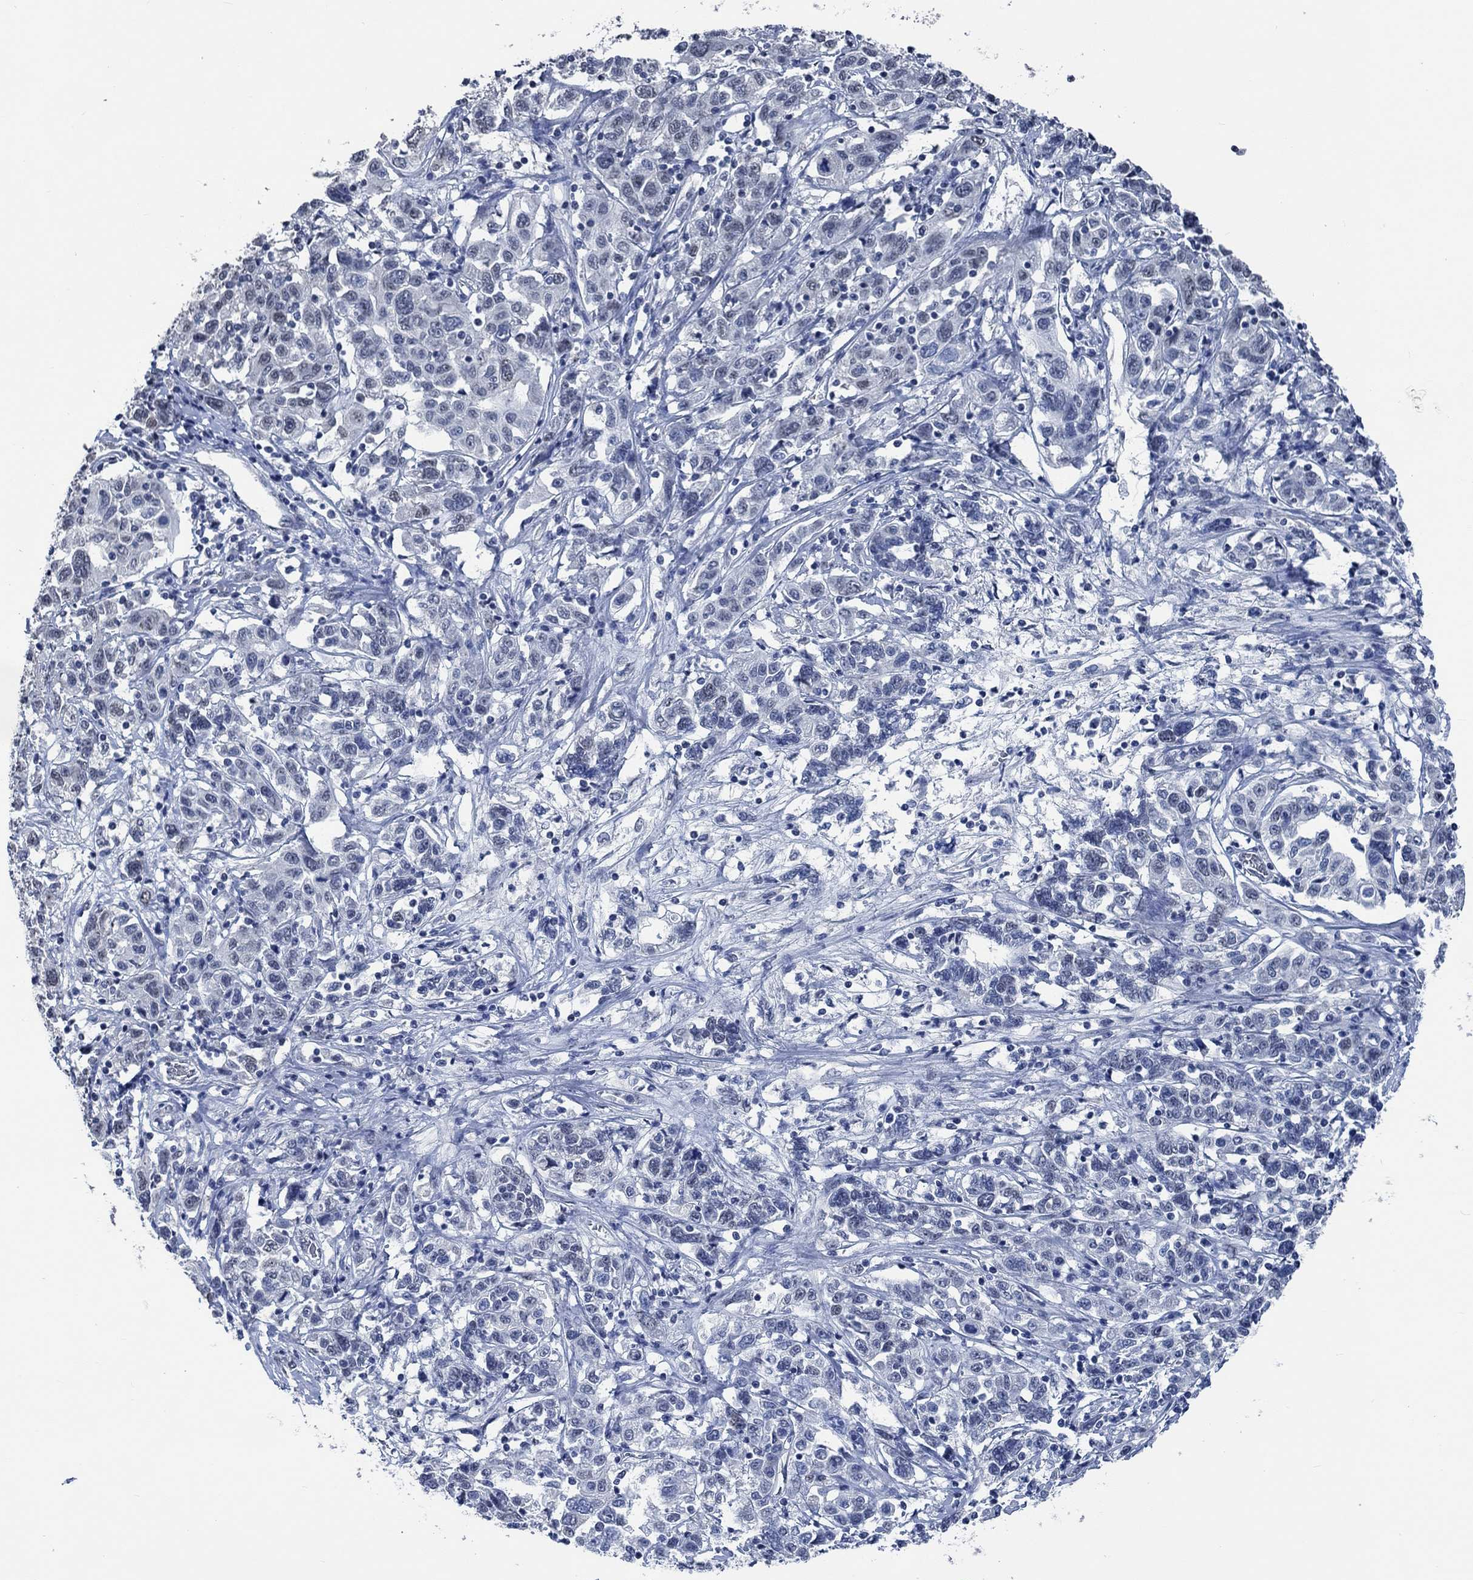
{"staining": {"intensity": "negative", "quantity": "none", "location": "none"}, "tissue": "liver cancer", "cell_type": "Tumor cells", "image_type": "cancer", "snomed": [{"axis": "morphology", "description": "Adenocarcinoma, NOS"}, {"axis": "morphology", "description": "Cholangiocarcinoma"}, {"axis": "topography", "description": "Liver"}], "caption": "This is an immunohistochemistry (IHC) image of human adenocarcinoma (liver). There is no staining in tumor cells.", "gene": "OBSCN", "patient": {"sex": "male", "age": 64}}